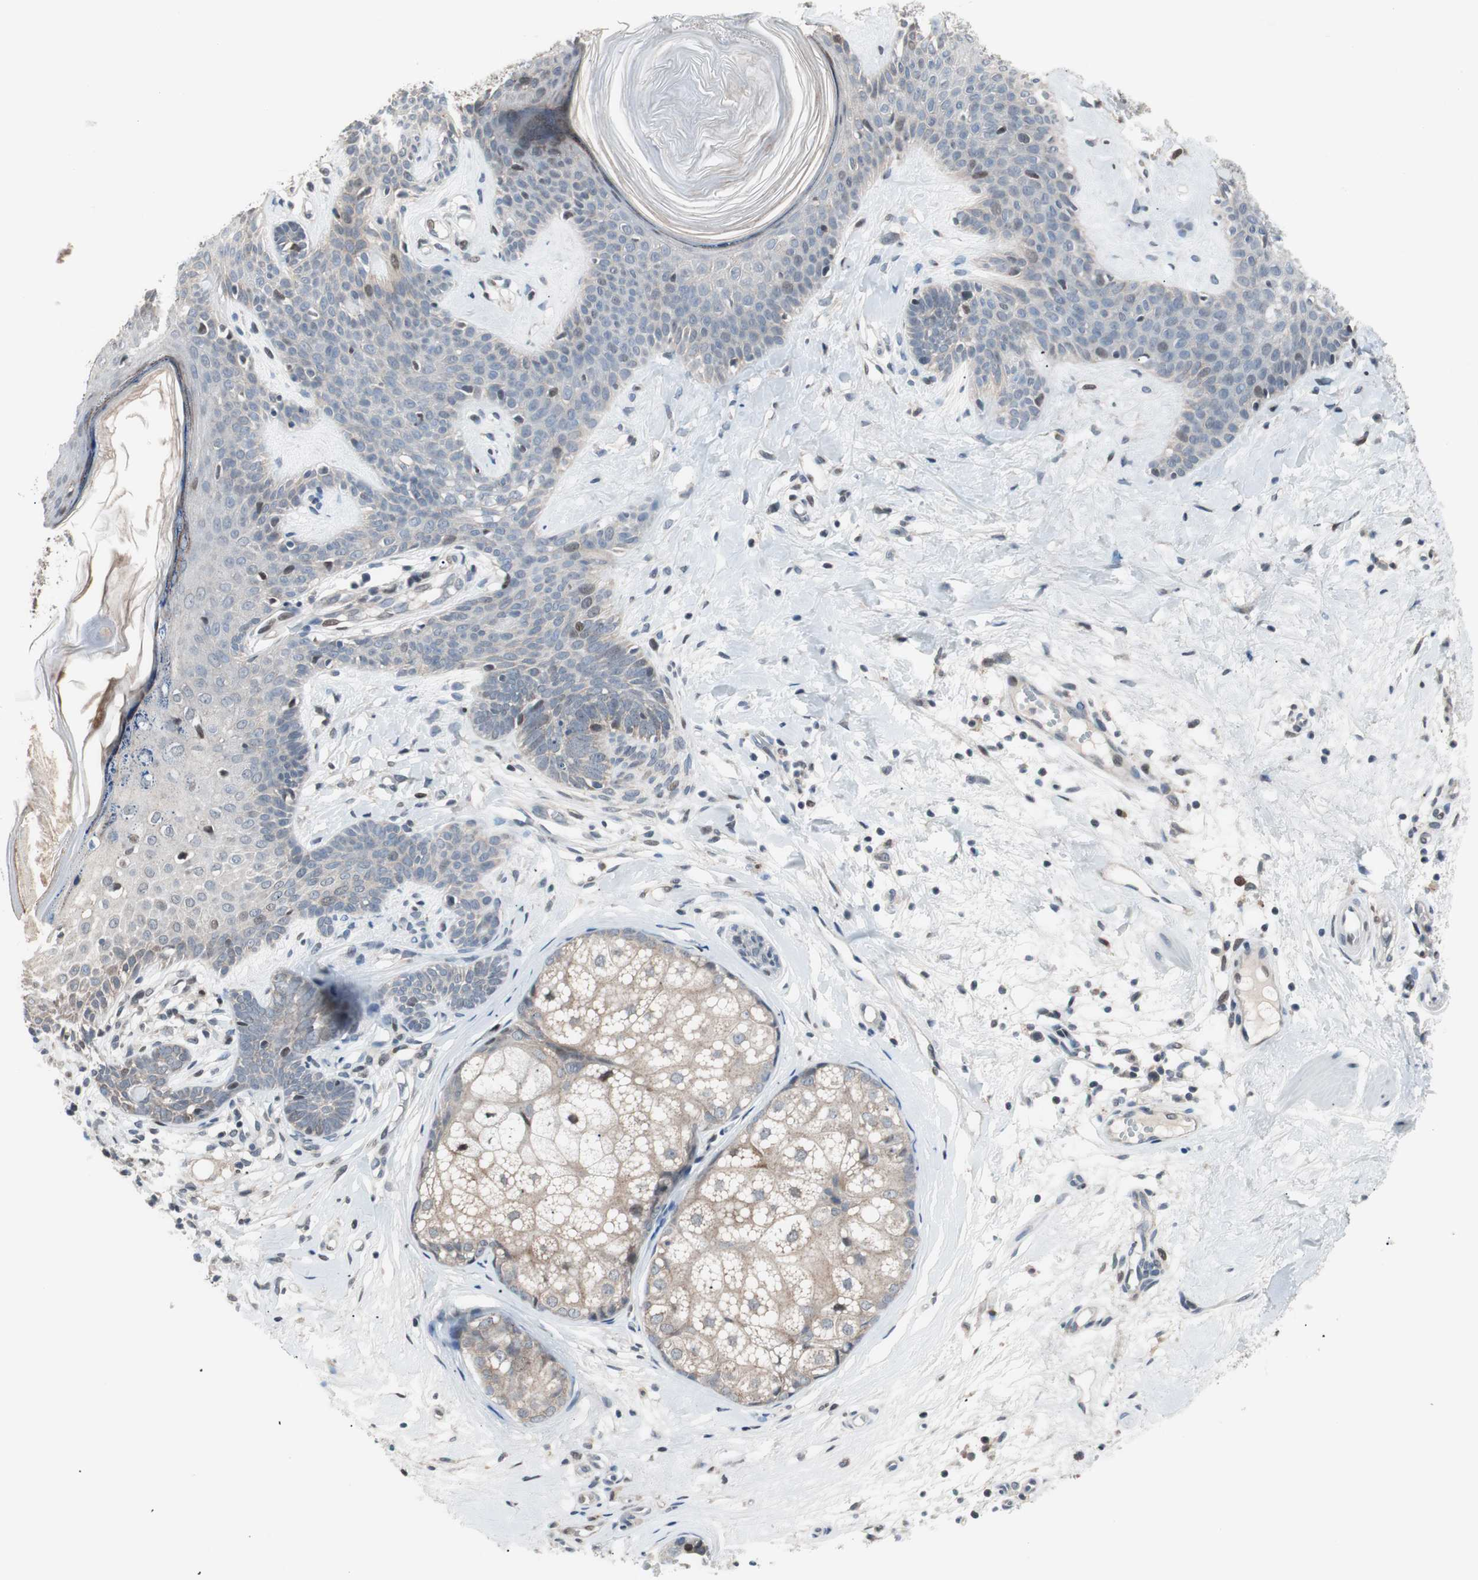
{"staining": {"intensity": "negative", "quantity": "none", "location": "none"}, "tissue": "skin cancer", "cell_type": "Tumor cells", "image_type": "cancer", "snomed": [{"axis": "morphology", "description": "Developmental malformation"}, {"axis": "morphology", "description": "Basal cell carcinoma"}, {"axis": "topography", "description": "Skin"}], "caption": "IHC image of basal cell carcinoma (skin) stained for a protein (brown), which shows no expression in tumor cells.", "gene": "POLH", "patient": {"sex": "female", "age": 62}}